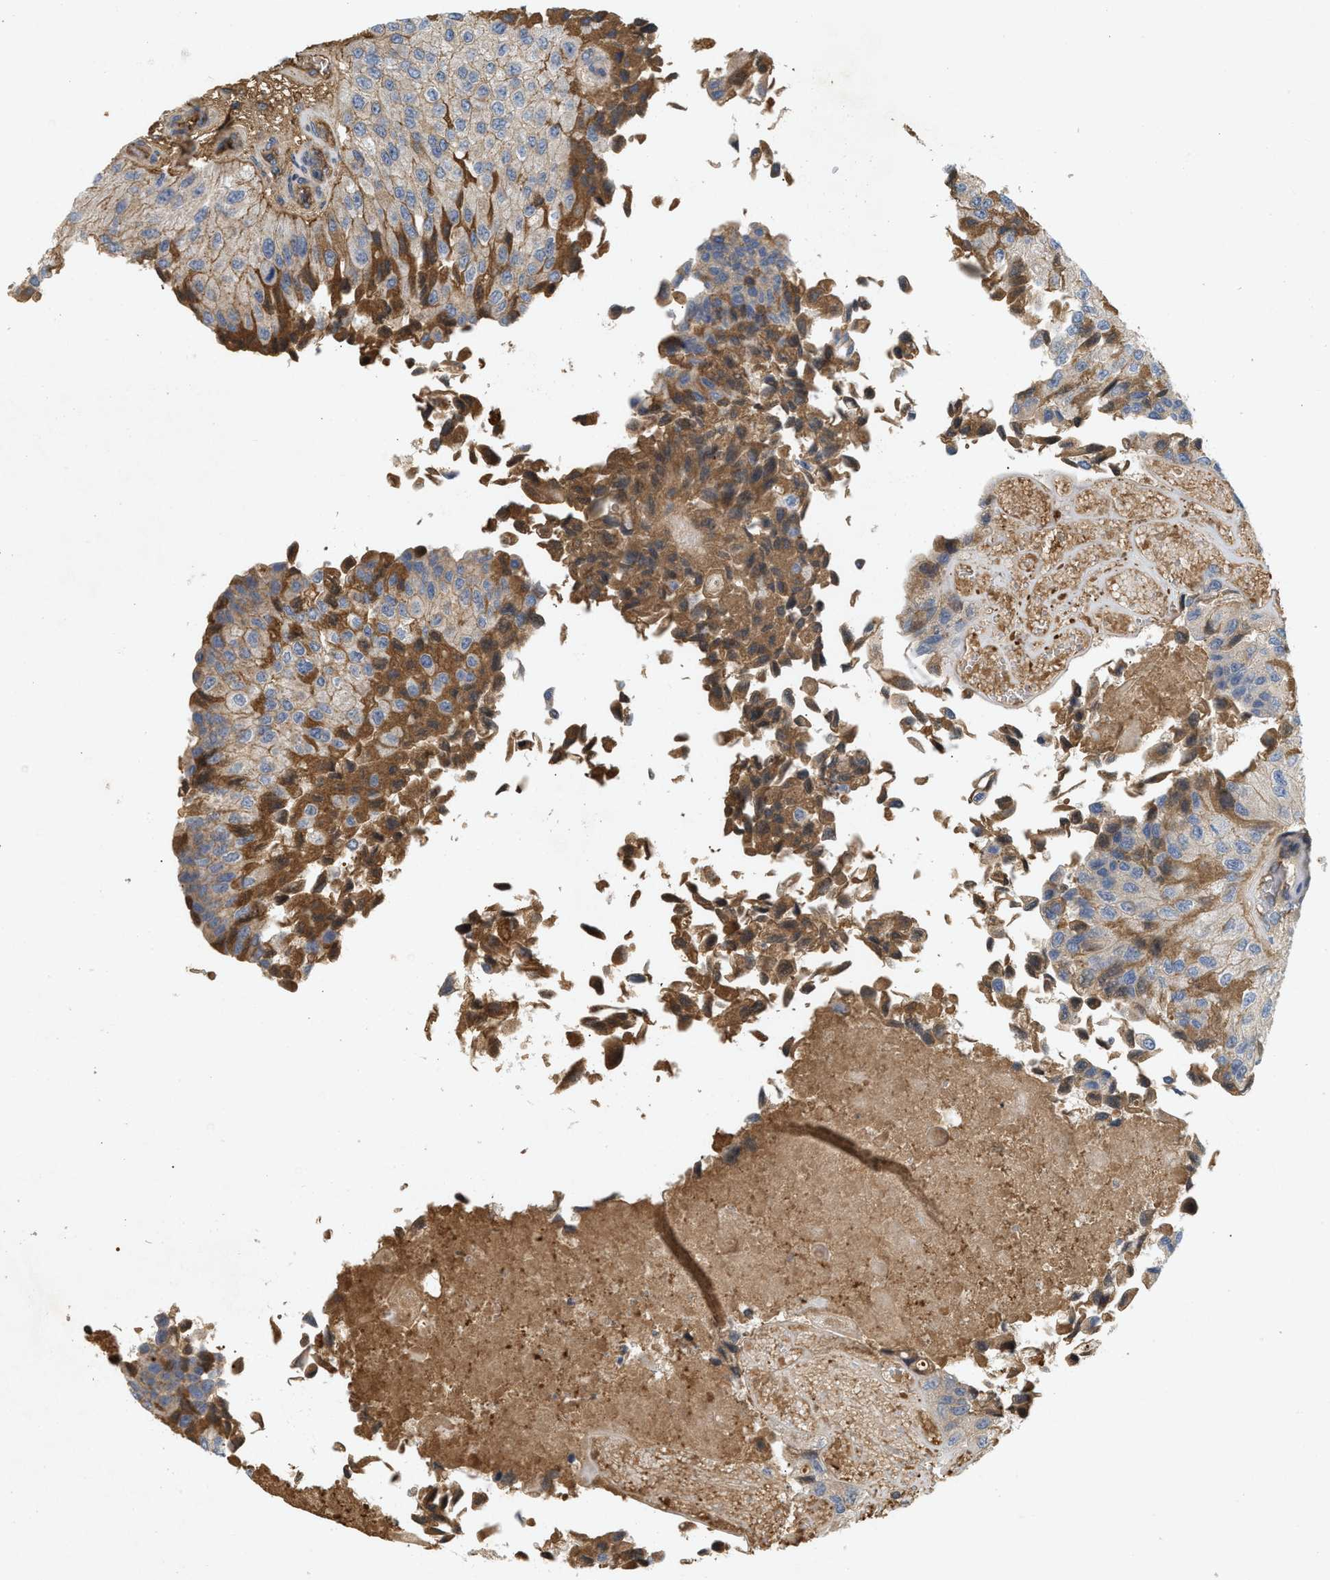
{"staining": {"intensity": "weak", "quantity": "25%-75%", "location": "cytoplasmic/membranous"}, "tissue": "urothelial cancer", "cell_type": "Tumor cells", "image_type": "cancer", "snomed": [{"axis": "morphology", "description": "Urothelial carcinoma, High grade"}, {"axis": "topography", "description": "Kidney"}, {"axis": "topography", "description": "Urinary bladder"}], "caption": "Immunohistochemistry (IHC) of urothelial cancer shows low levels of weak cytoplasmic/membranous positivity in approximately 25%-75% of tumor cells.", "gene": "F8", "patient": {"sex": "male", "age": 77}}